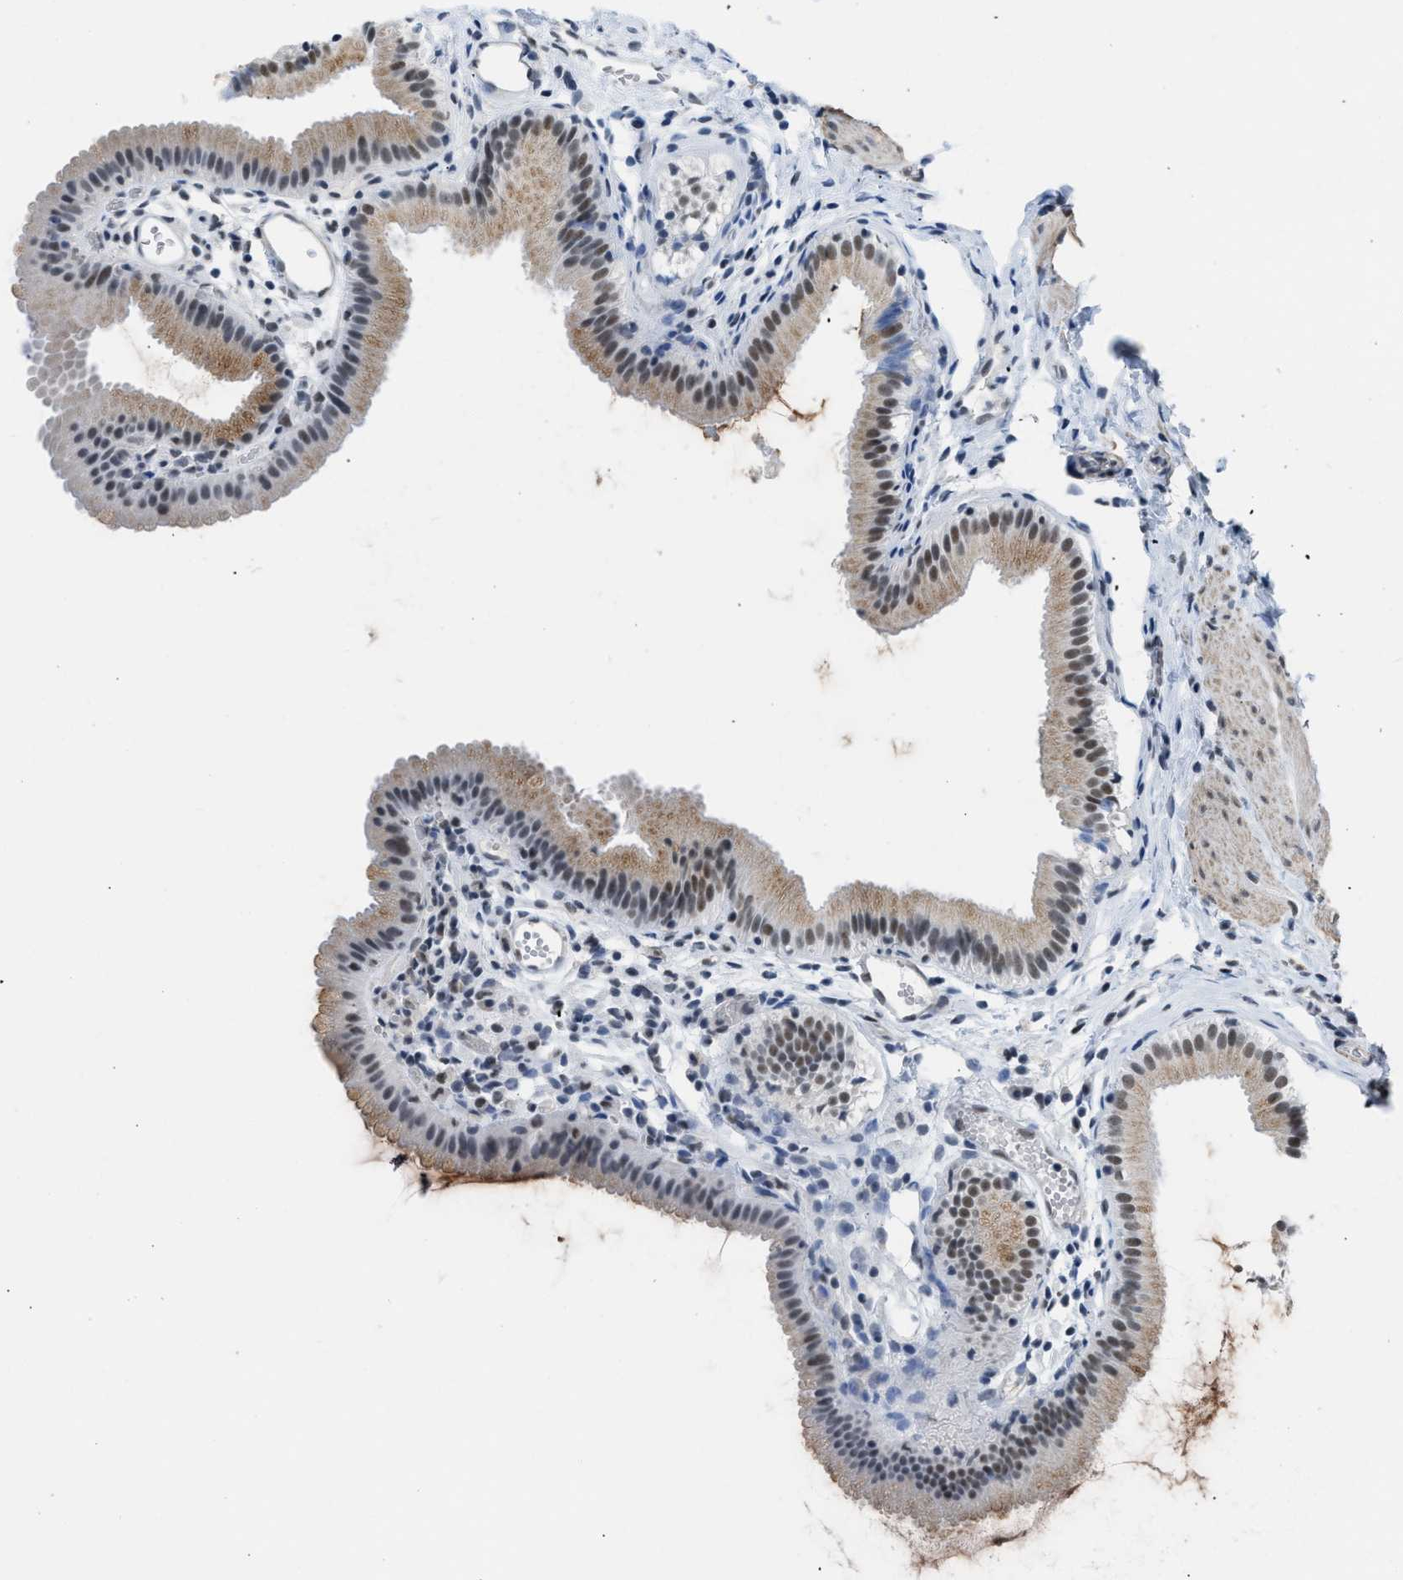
{"staining": {"intensity": "moderate", "quantity": ">75%", "location": "cytoplasmic/membranous,nuclear"}, "tissue": "gallbladder", "cell_type": "Glandular cells", "image_type": "normal", "snomed": [{"axis": "morphology", "description": "Normal tissue, NOS"}, {"axis": "topography", "description": "Gallbladder"}], "caption": "Moderate cytoplasmic/membranous,nuclear expression is appreciated in about >75% of glandular cells in unremarkable gallbladder.", "gene": "SCAF4", "patient": {"sex": "female", "age": 26}}